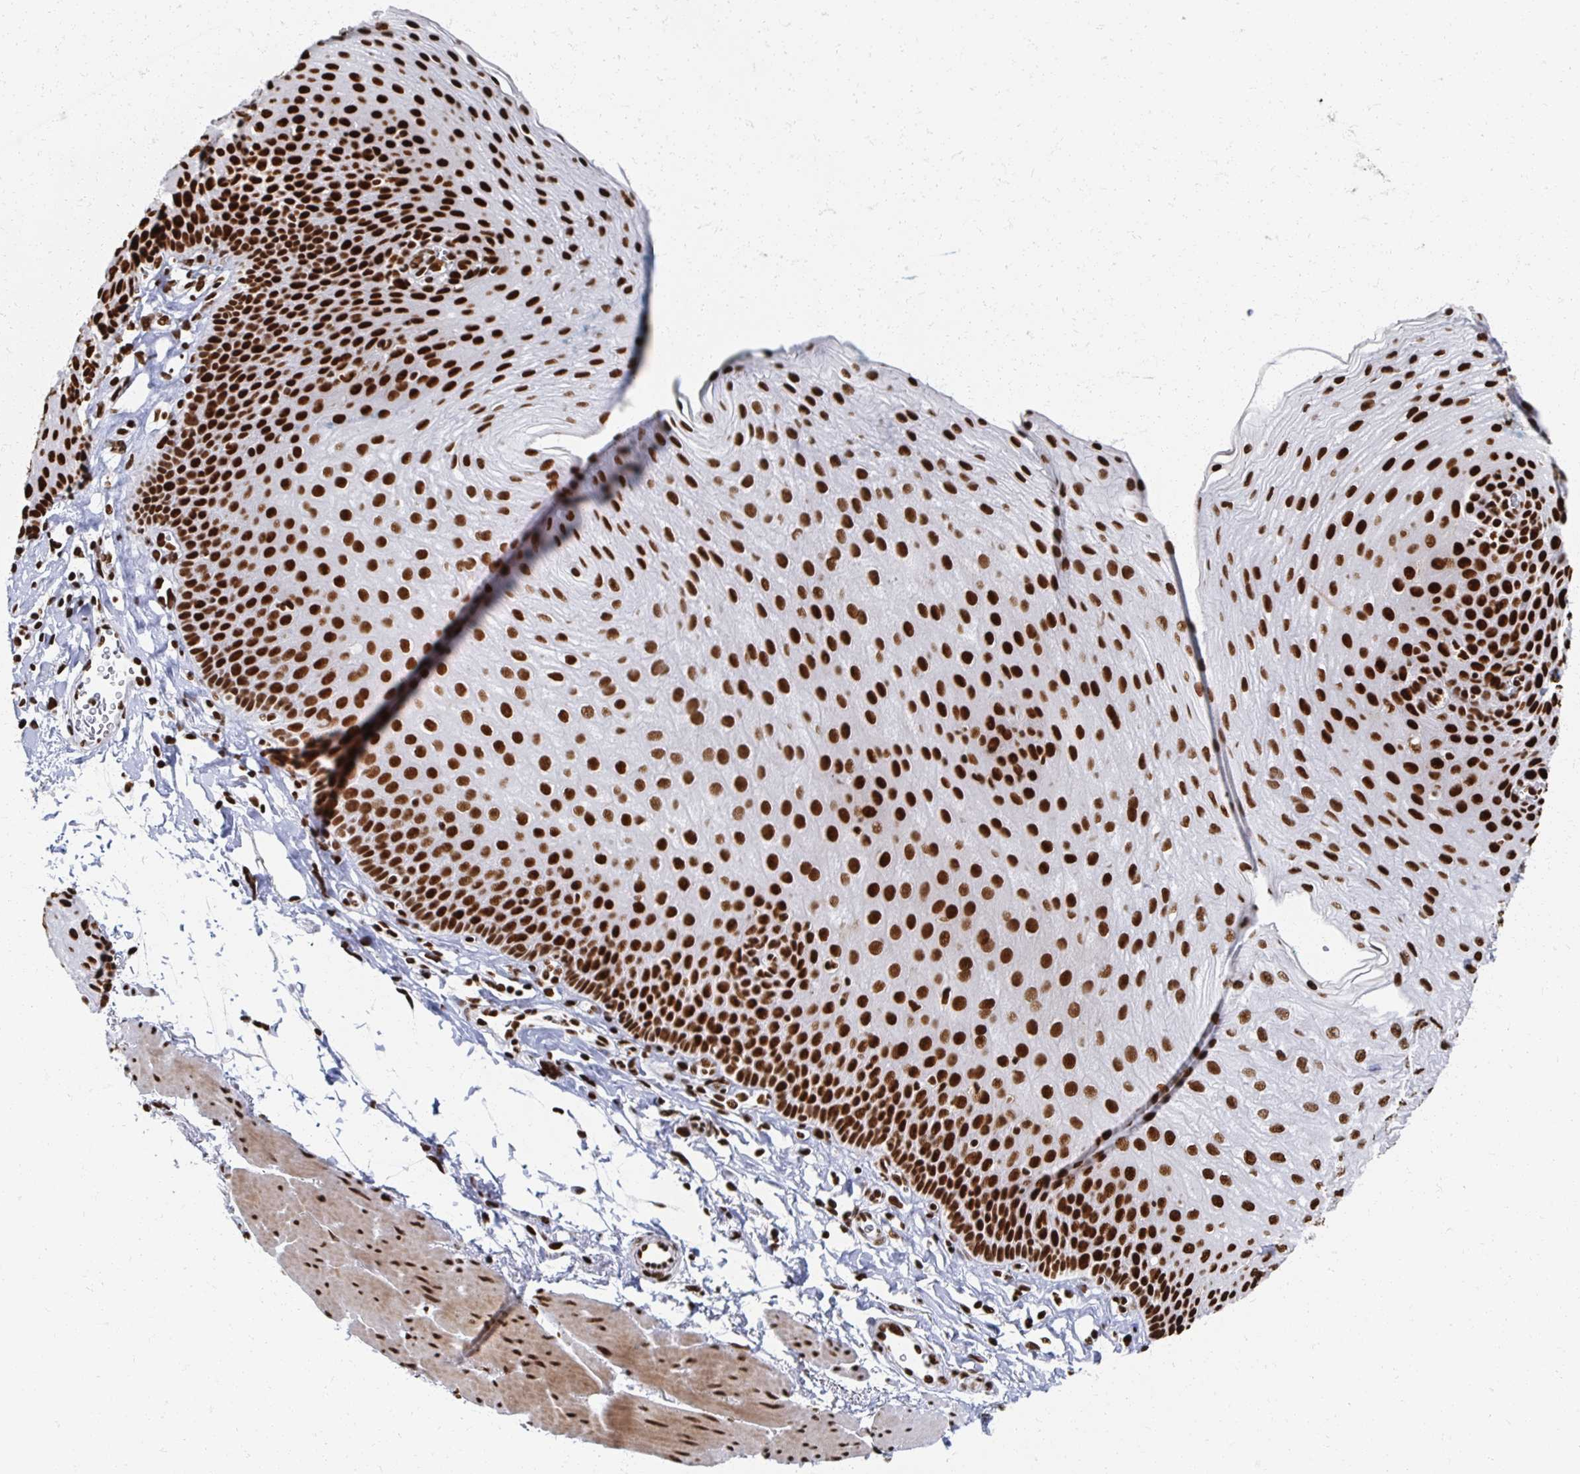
{"staining": {"intensity": "strong", "quantity": ">75%", "location": "nuclear"}, "tissue": "esophagus", "cell_type": "Squamous epithelial cells", "image_type": "normal", "snomed": [{"axis": "morphology", "description": "Normal tissue, NOS"}, {"axis": "topography", "description": "Esophagus"}], "caption": "Immunohistochemical staining of unremarkable human esophagus shows >75% levels of strong nuclear protein staining in approximately >75% of squamous epithelial cells. The protein of interest is shown in brown color, while the nuclei are stained blue.", "gene": "RBBP4", "patient": {"sex": "female", "age": 81}}